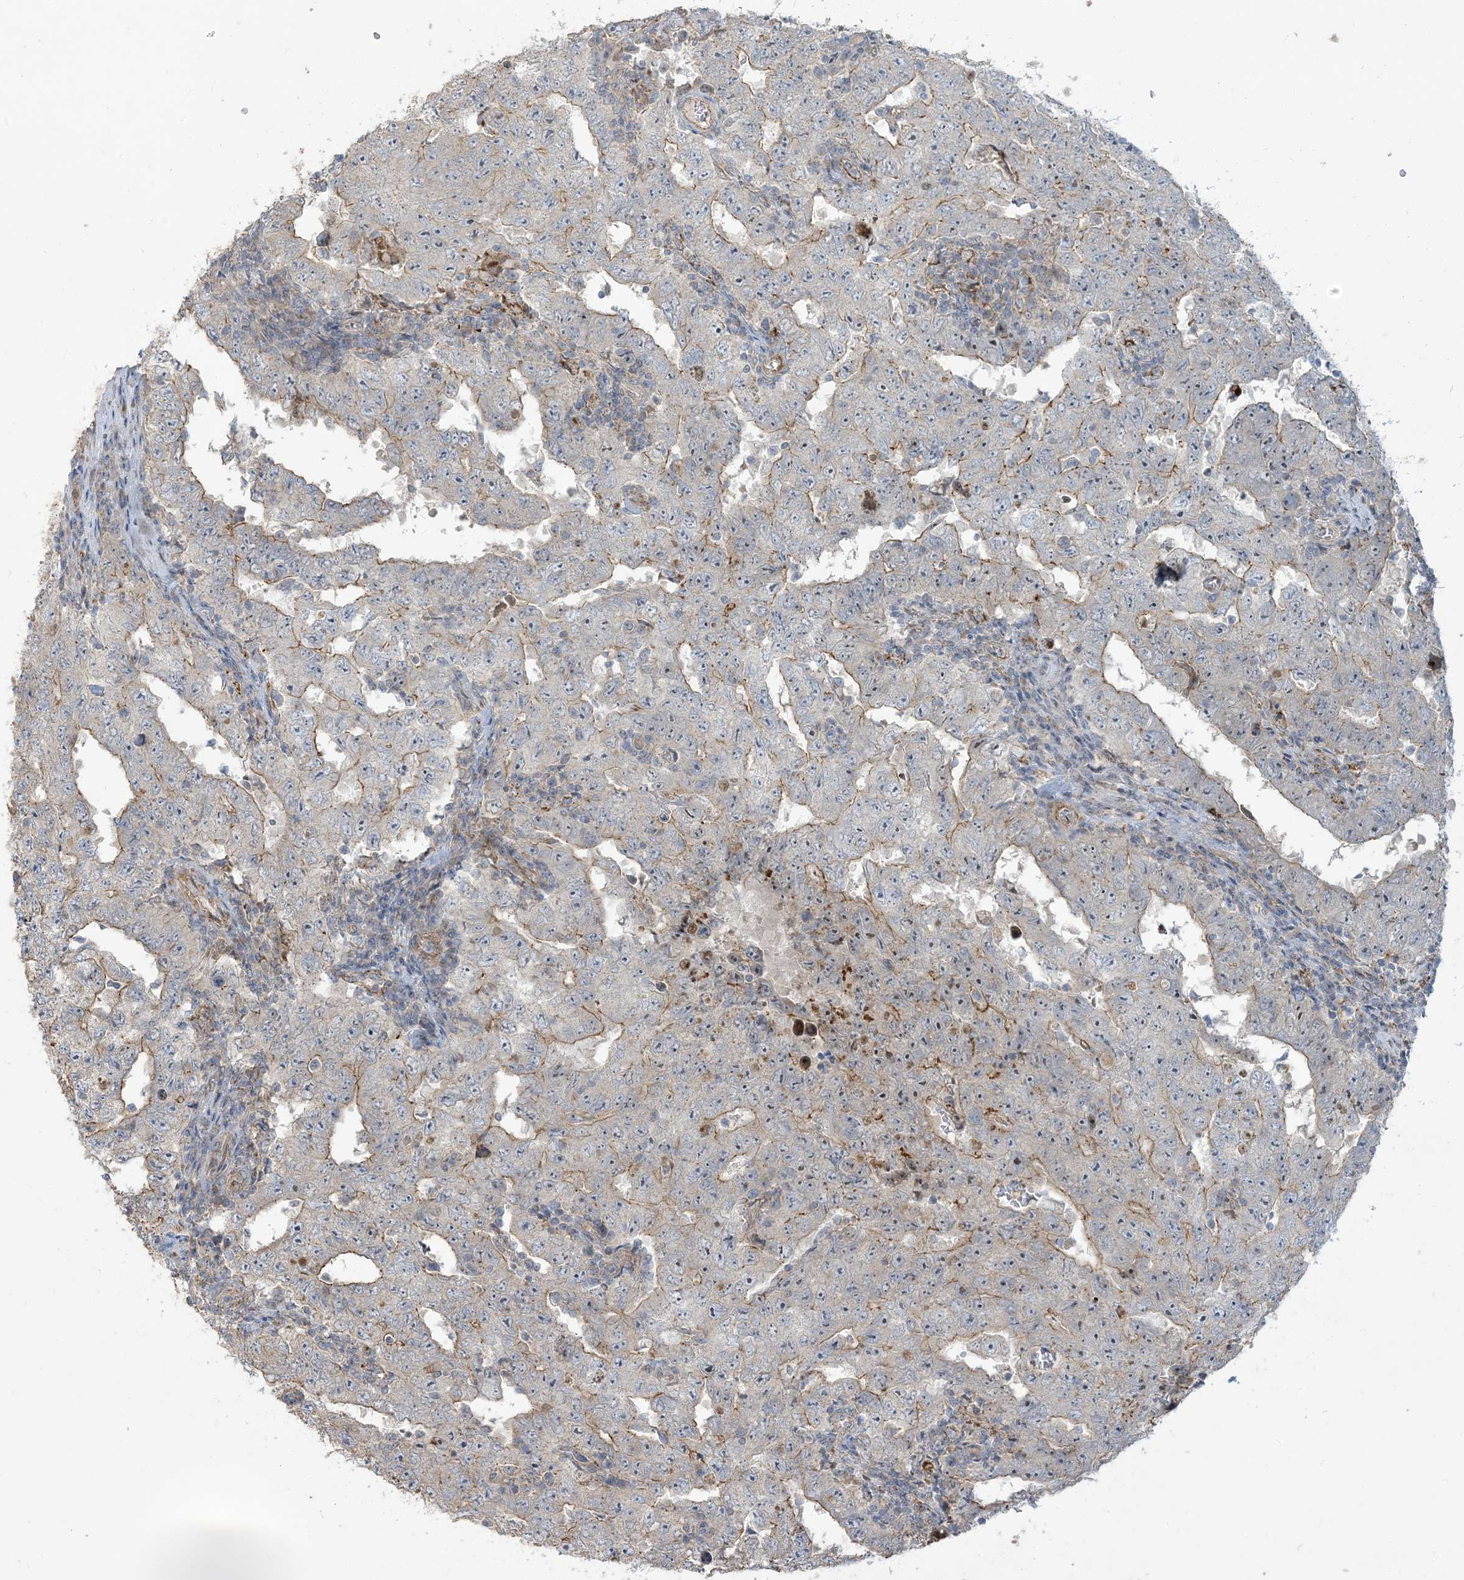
{"staining": {"intensity": "moderate", "quantity": "<25%", "location": "cytoplasmic/membranous,nuclear"}, "tissue": "testis cancer", "cell_type": "Tumor cells", "image_type": "cancer", "snomed": [{"axis": "morphology", "description": "Carcinoma, Embryonal, NOS"}, {"axis": "topography", "description": "Testis"}], "caption": "High-power microscopy captured an immunohistochemistry micrograph of testis embryonal carcinoma, revealing moderate cytoplasmic/membranous and nuclear staining in approximately <25% of tumor cells.", "gene": "KLHL18", "patient": {"sex": "male", "age": 26}}